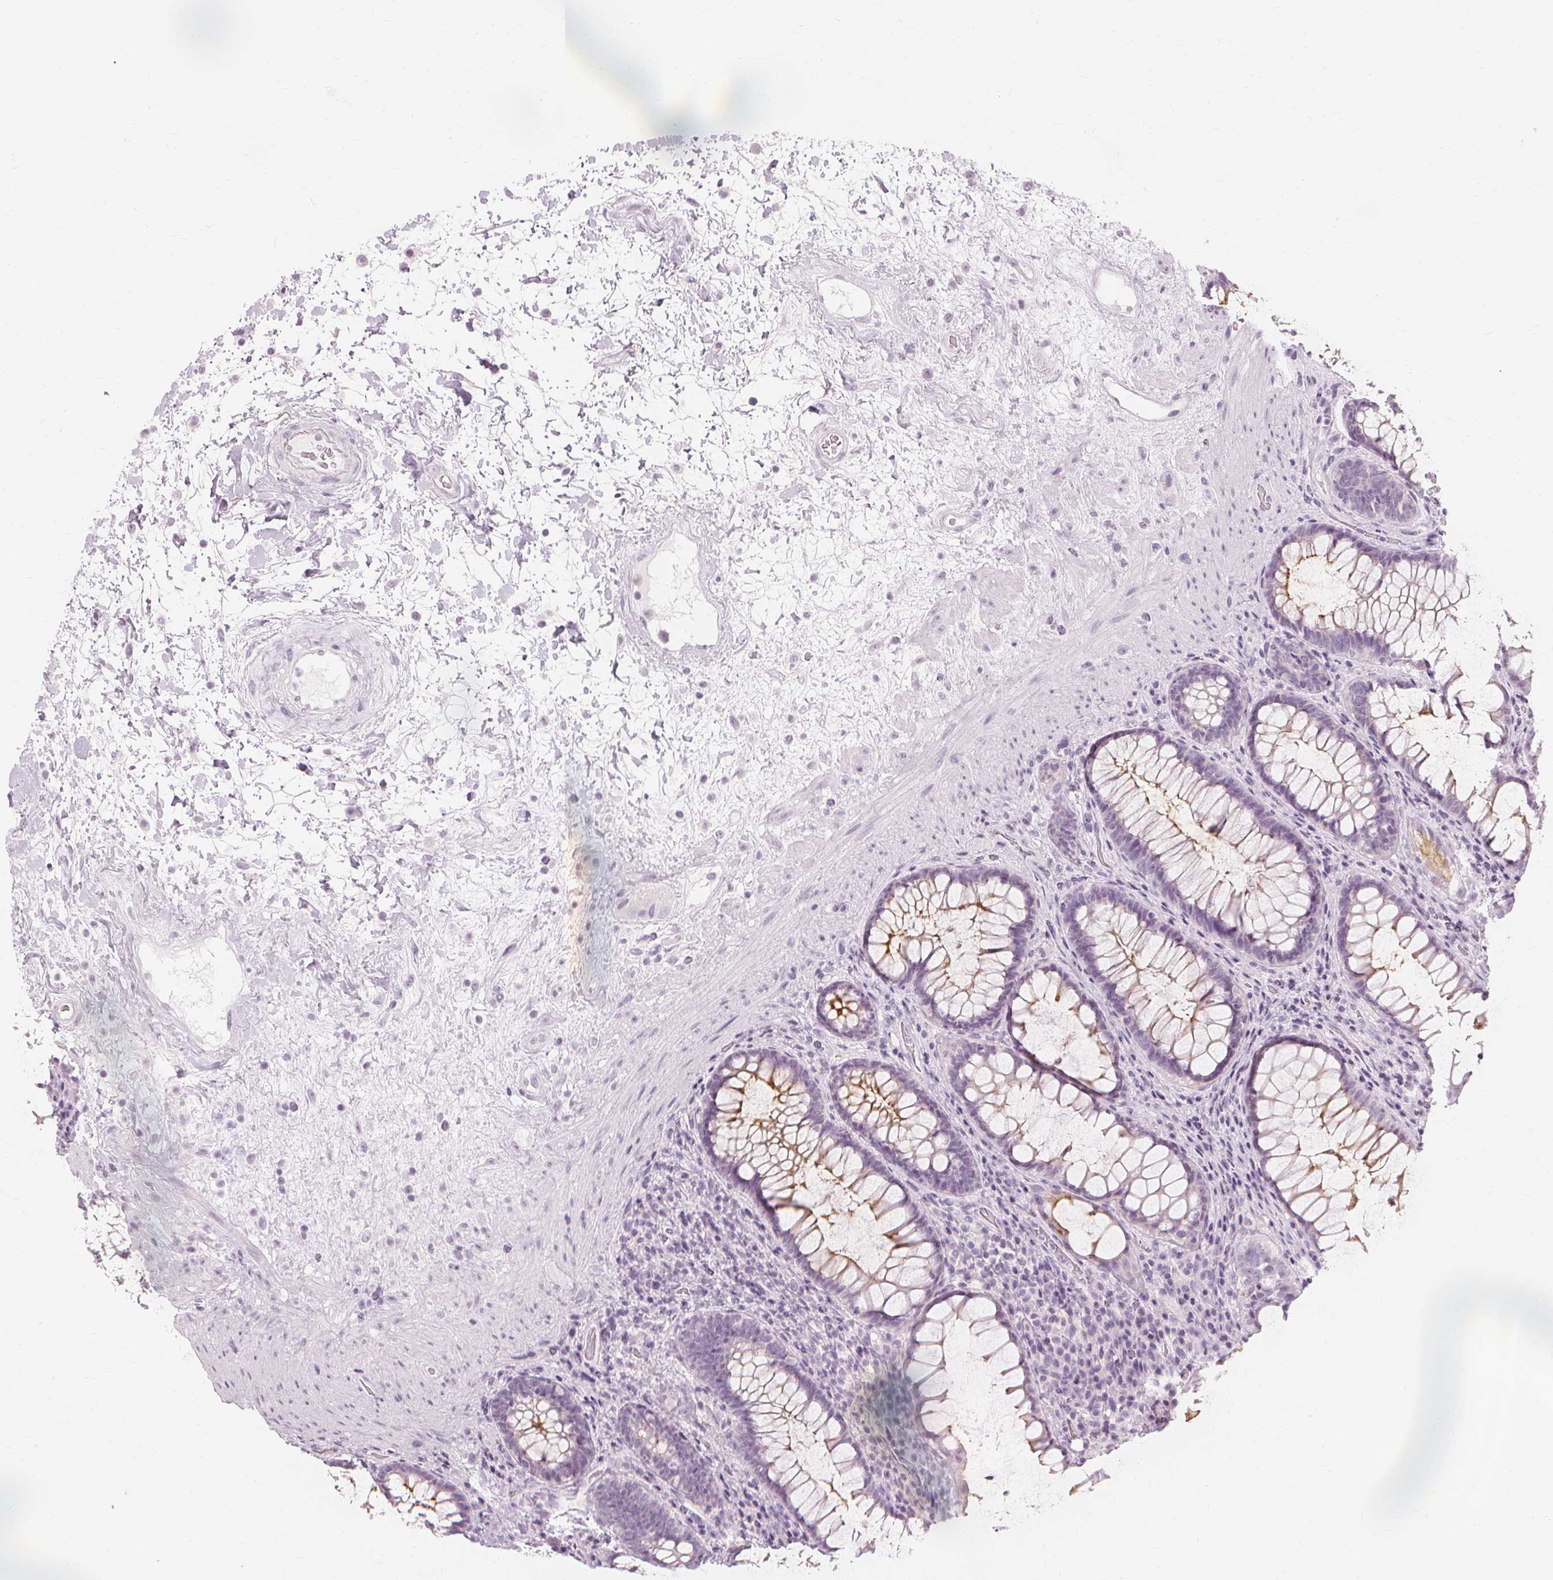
{"staining": {"intensity": "moderate", "quantity": ">75%", "location": "cytoplasmic/membranous"}, "tissue": "rectum", "cell_type": "Glandular cells", "image_type": "normal", "snomed": [{"axis": "morphology", "description": "Normal tissue, NOS"}, {"axis": "topography", "description": "Rectum"}], "caption": "This micrograph displays benign rectum stained with immunohistochemistry (IHC) to label a protein in brown. The cytoplasmic/membranous of glandular cells show moderate positivity for the protein. Nuclei are counter-stained blue.", "gene": "MUC12", "patient": {"sex": "male", "age": 72}}